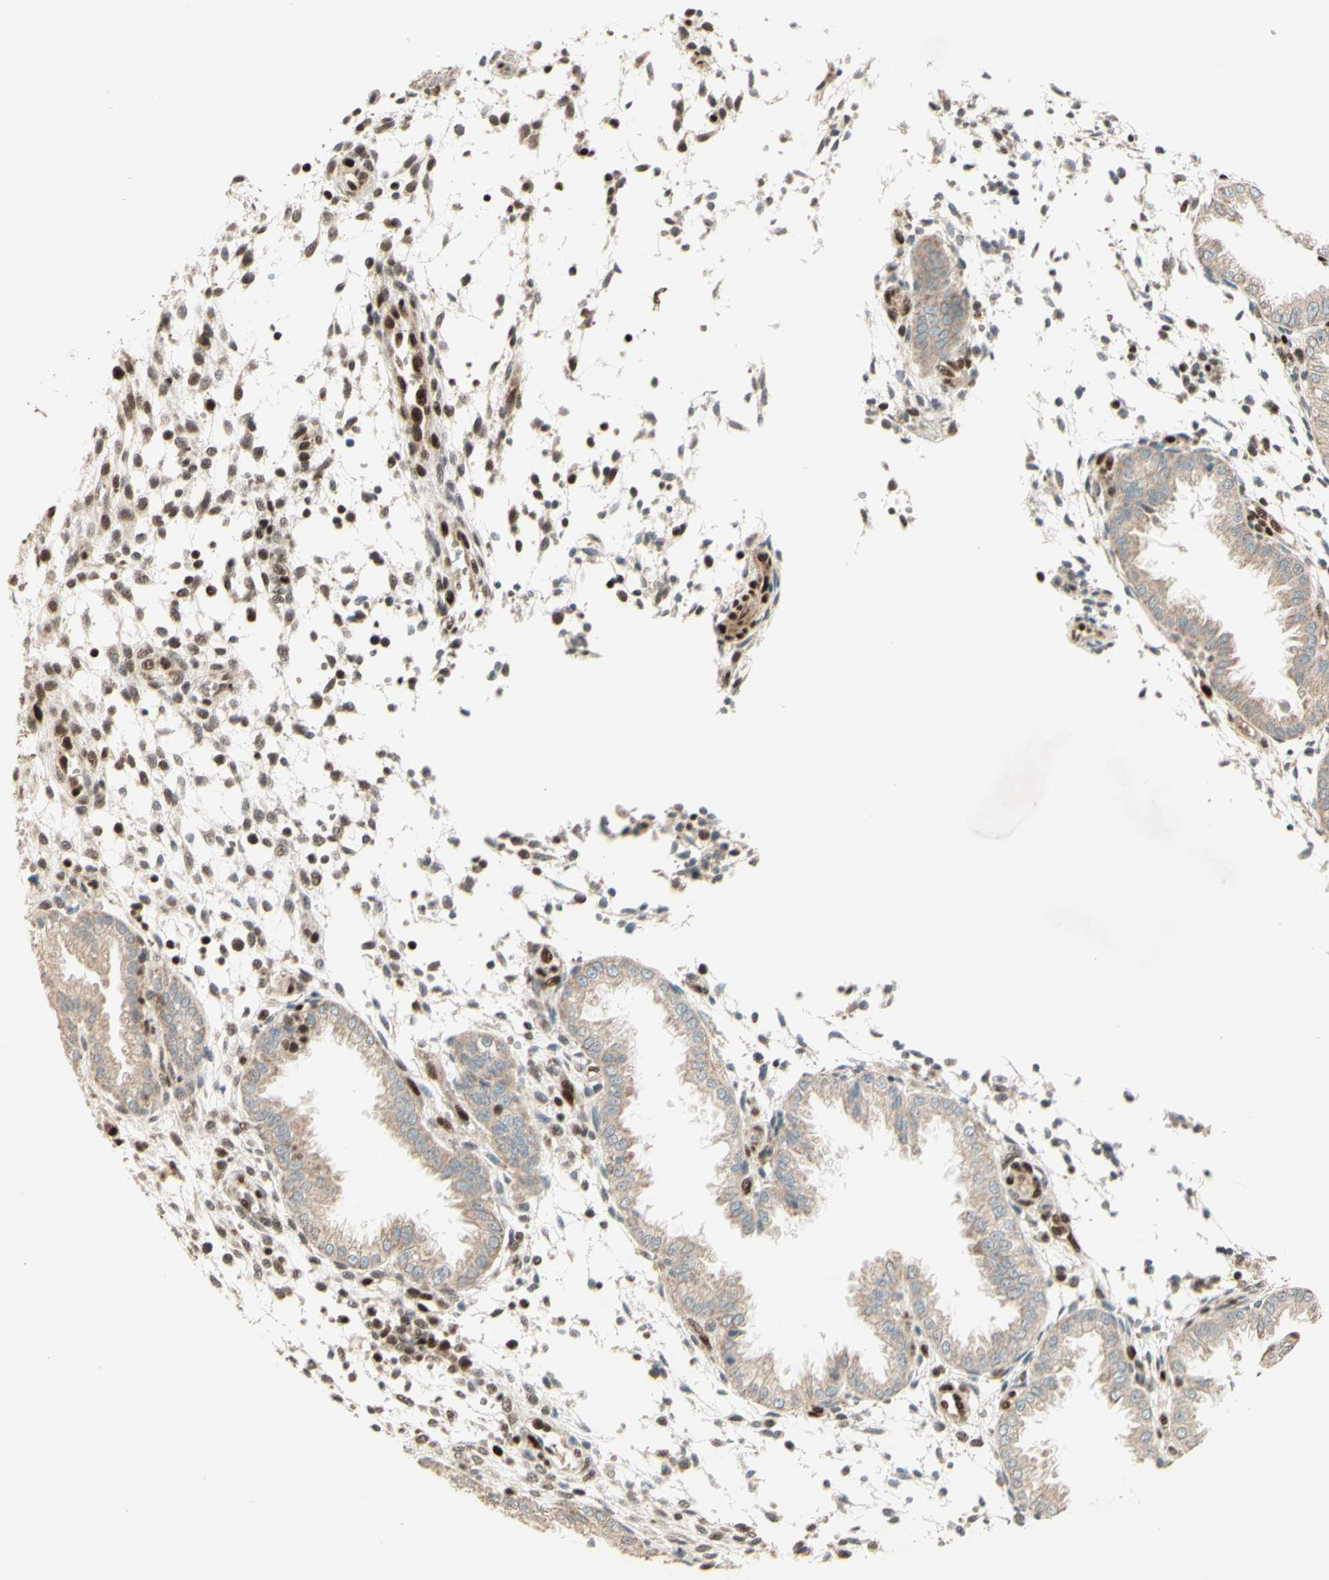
{"staining": {"intensity": "strong", "quantity": "<25%", "location": "nuclear"}, "tissue": "endometrium", "cell_type": "Cells in endometrial stroma", "image_type": "normal", "snomed": [{"axis": "morphology", "description": "Normal tissue, NOS"}, {"axis": "topography", "description": "Endometrium"}], "caption": "Protein staining of normal endometrium reveals strong nuclear expression in about <25% of cells in endometrial stroma. Nuclei are stained in blue.", "gene": "NR3C1", "patient": {"sex": "female", "age": 33}}